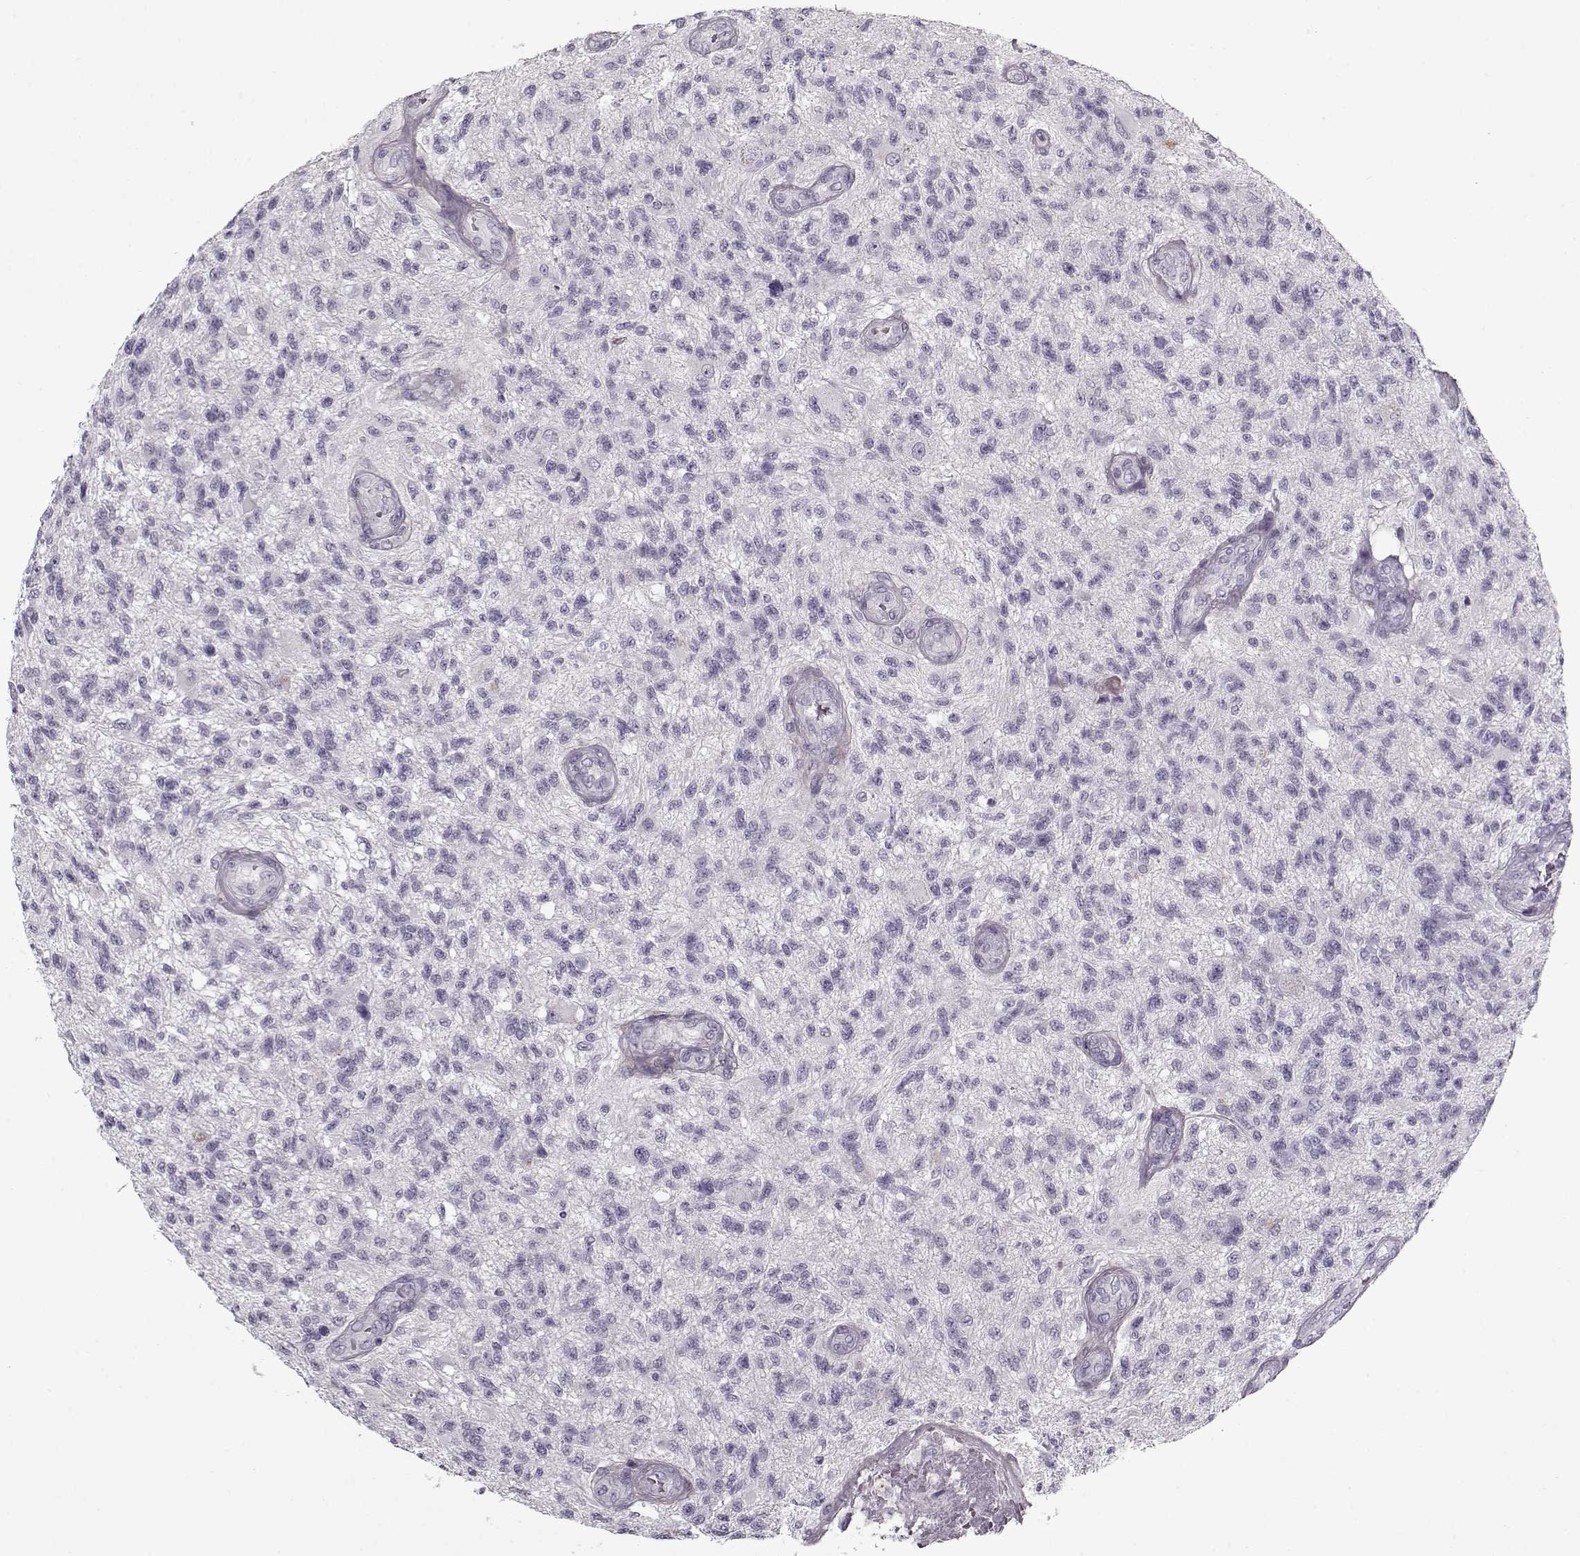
{"staining": {"intensity": "negative", "quantity": "none", "location": "none"}, "tissue": "glioma", "cell_type": "Tumor cells", "image_type": "cancer", "snomed": [{"axis": "morphology", "description": "Glioma, malignant, High grade"}, {"axis": "topography", "description": "Brain"}], "caption": "Glioma stained for a protein using immunohistochemistry exhibits no expression tumor cells.", "gene": "LUM", "patient": {"sex": "male", "age": 56}}